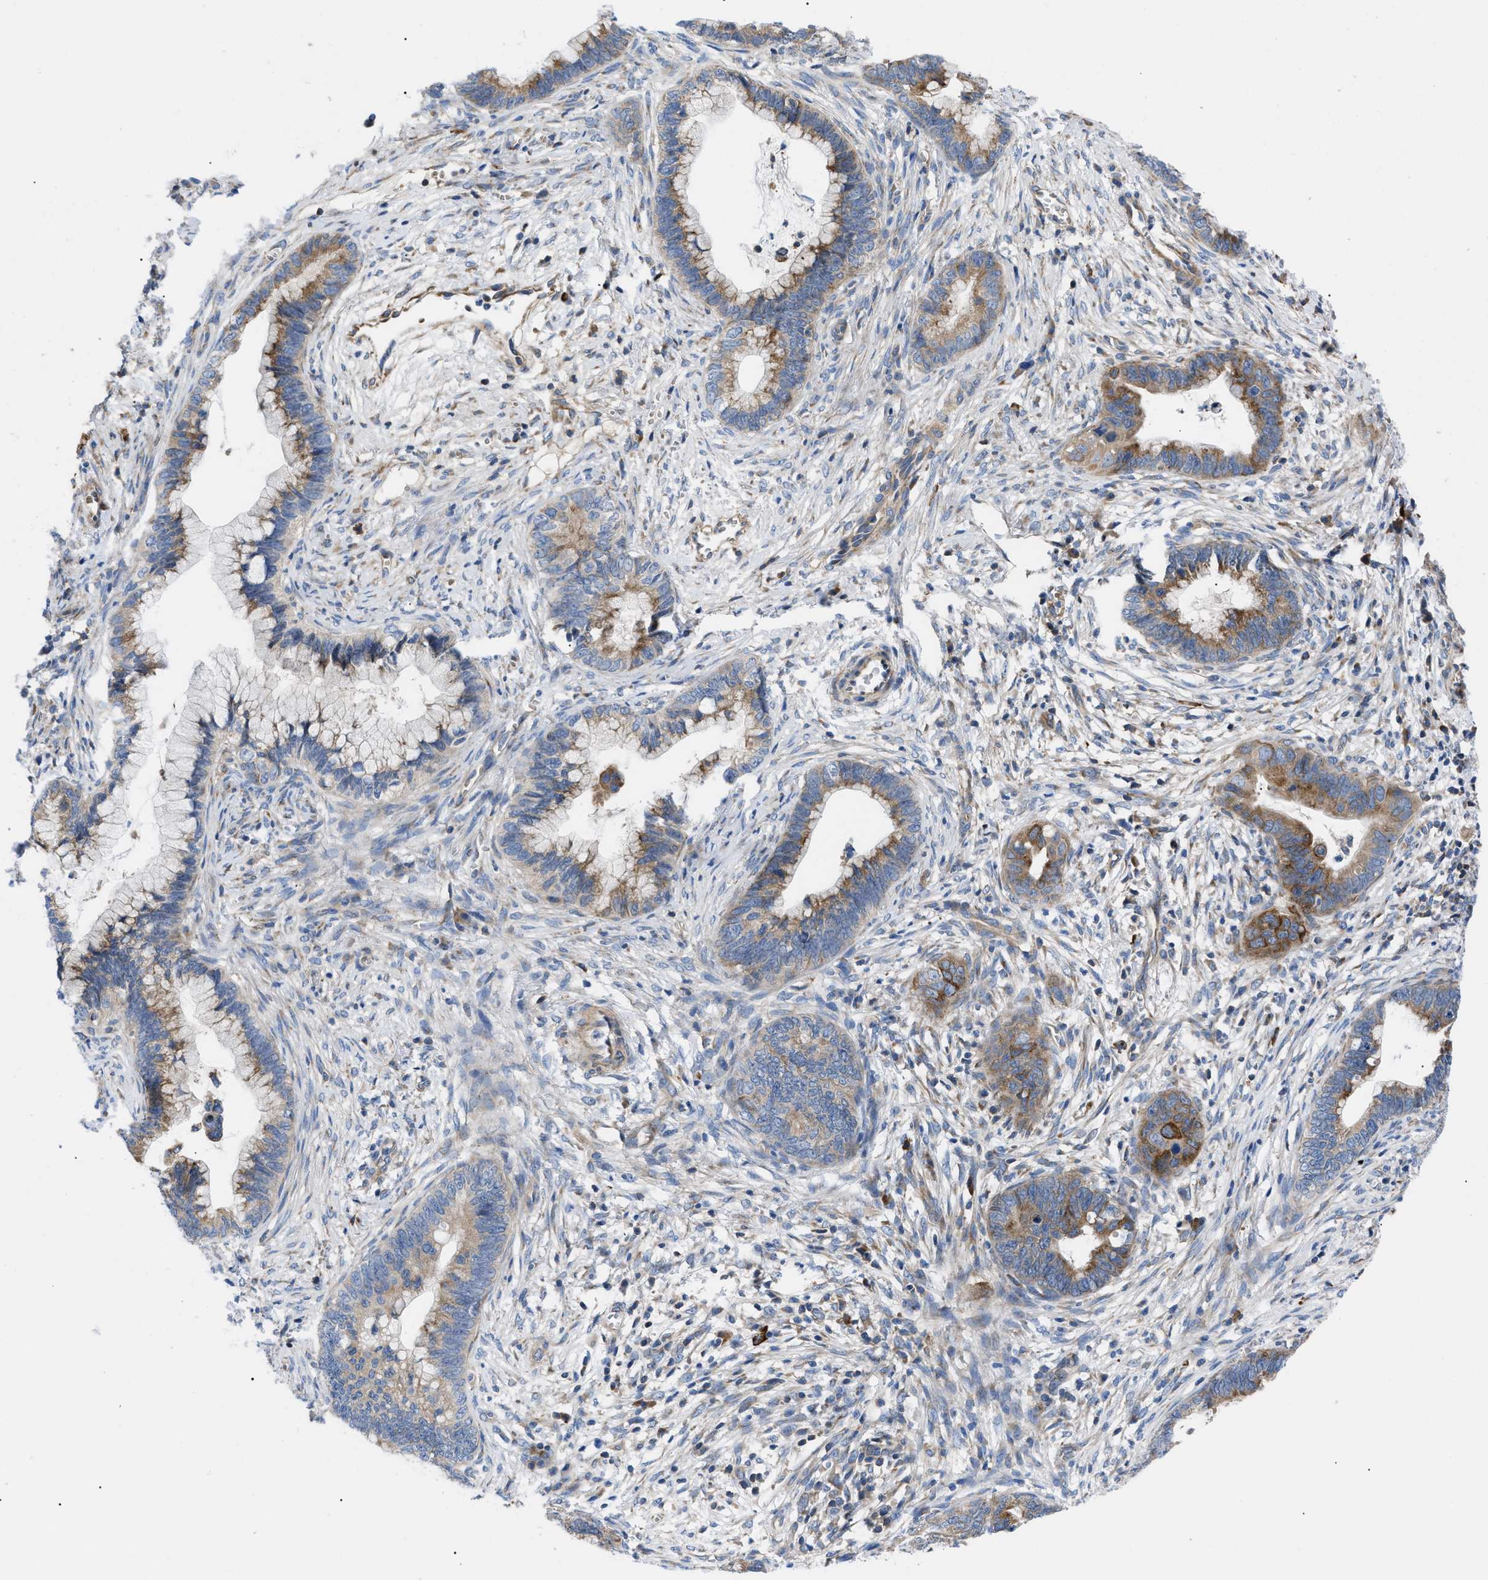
{"staining": {"intensity": "moderate", "quantity": ">75%", "location": "cytoplasmic/membranous"}, "tissue": "cervical cancer", "cell_type": "Tumor cells", "image_type": "cancer", "snomed": [{"axis": "morphology", "description": "Adenocarcinoma, NOS"}, {"axis": "topography", "description": "Cervix"}], "caption": "Immunohistochemical staining of human cervical cancer shows medium levels of moderate cytoplasmic/membranous staining in about >75% of tumor cells.", "gene": "HSPB8", "patient": {"sex": "female", "age": 44}}